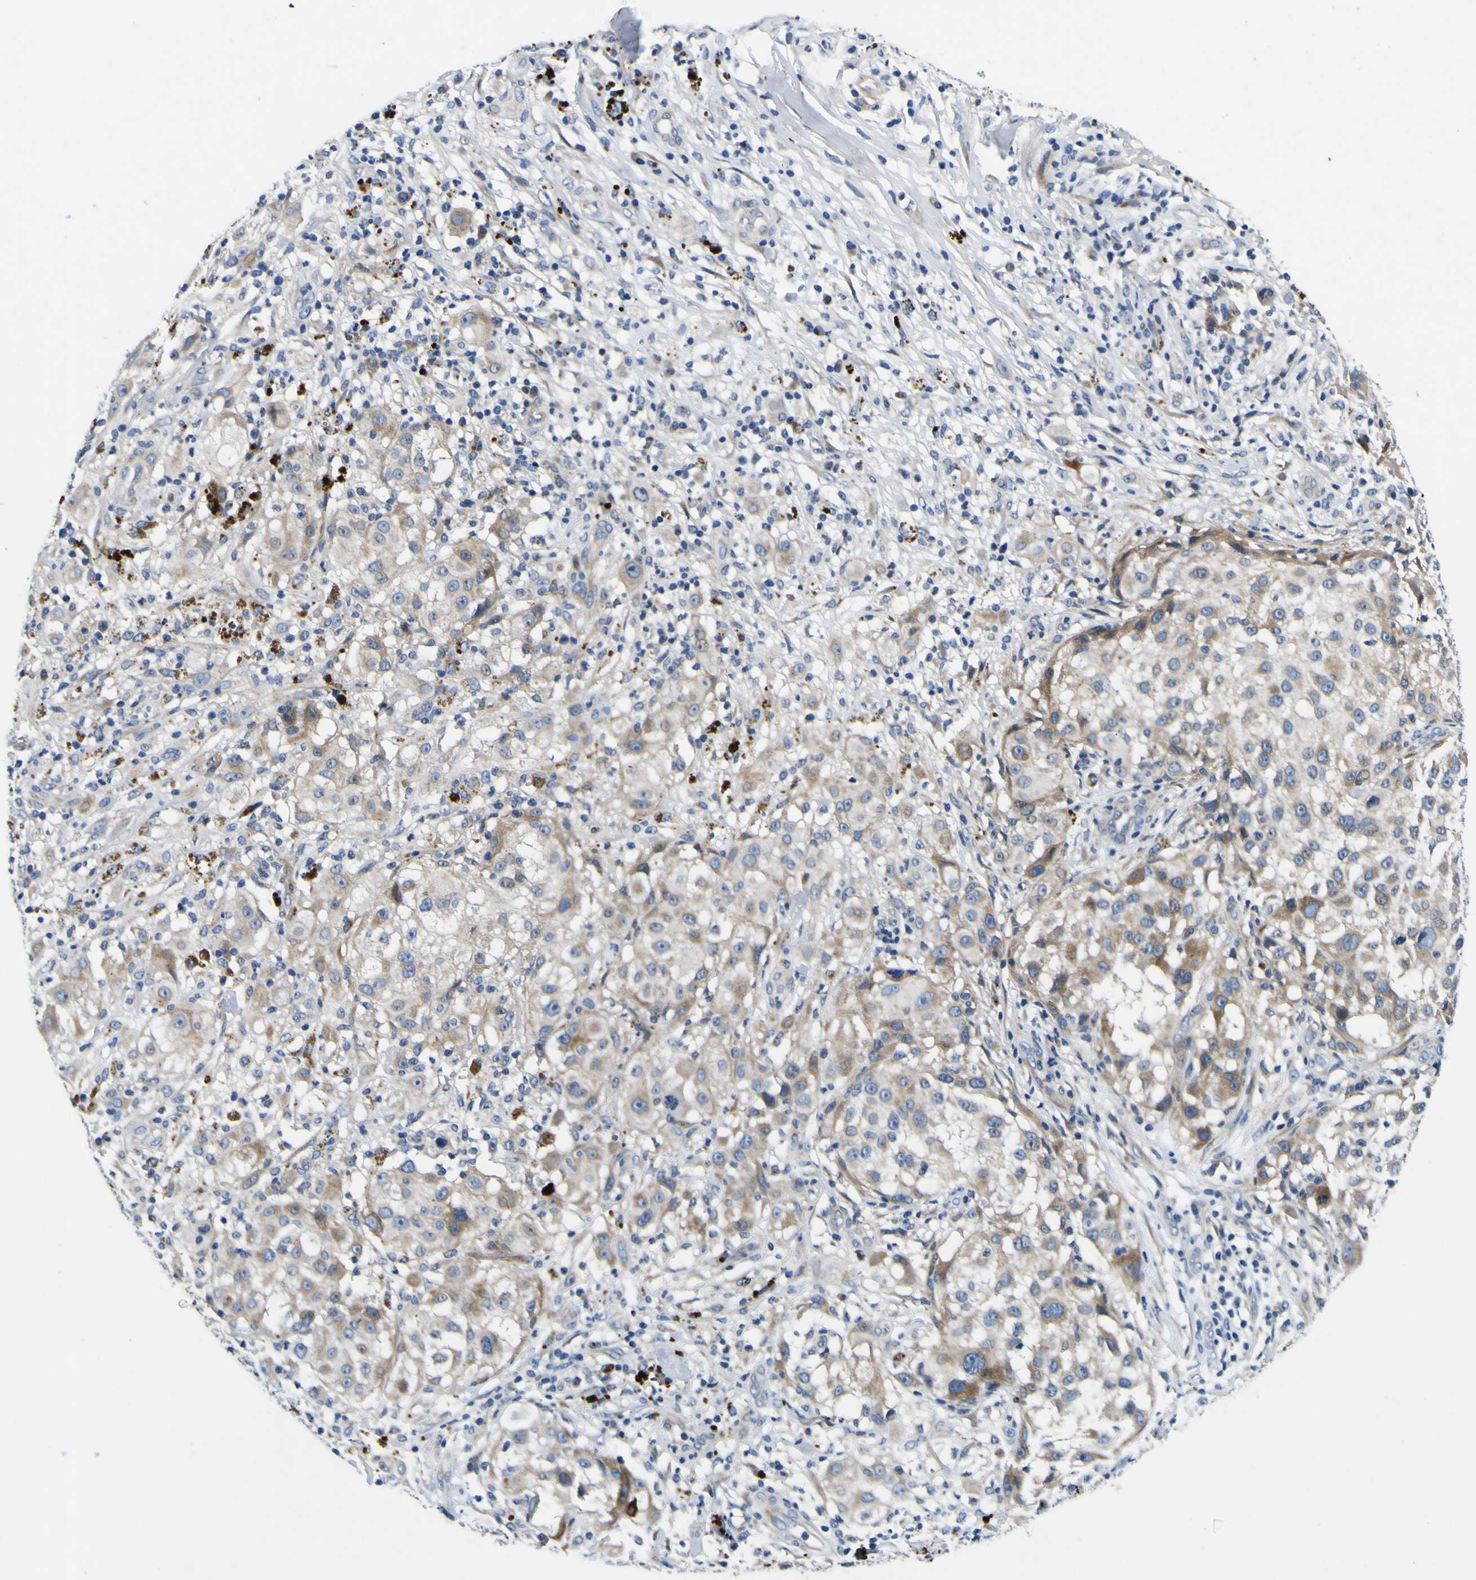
{"staining": {"intensity": "moderate", "quantity": ">75%", "location": "cytoplasmic/membranous"}, "tissue": "melanoma", "cell_type": "Tumor cells", "image_type": "cancer", "snomed": [{"axis": "morphology", "description": "Necrosis, NOS"}, {"axis": "morphology", "description": "Malignant melanoma, NOS"}, {"axis": "topography", "description": "Skin"}], "caption": "Human melanoma stained with a brown dye displays moderate cytoplasmic/membranous positive expression in about >75% of tumor cells.", "gene": "AGAP3", "patient": {"sex": "female", "age": 87}}